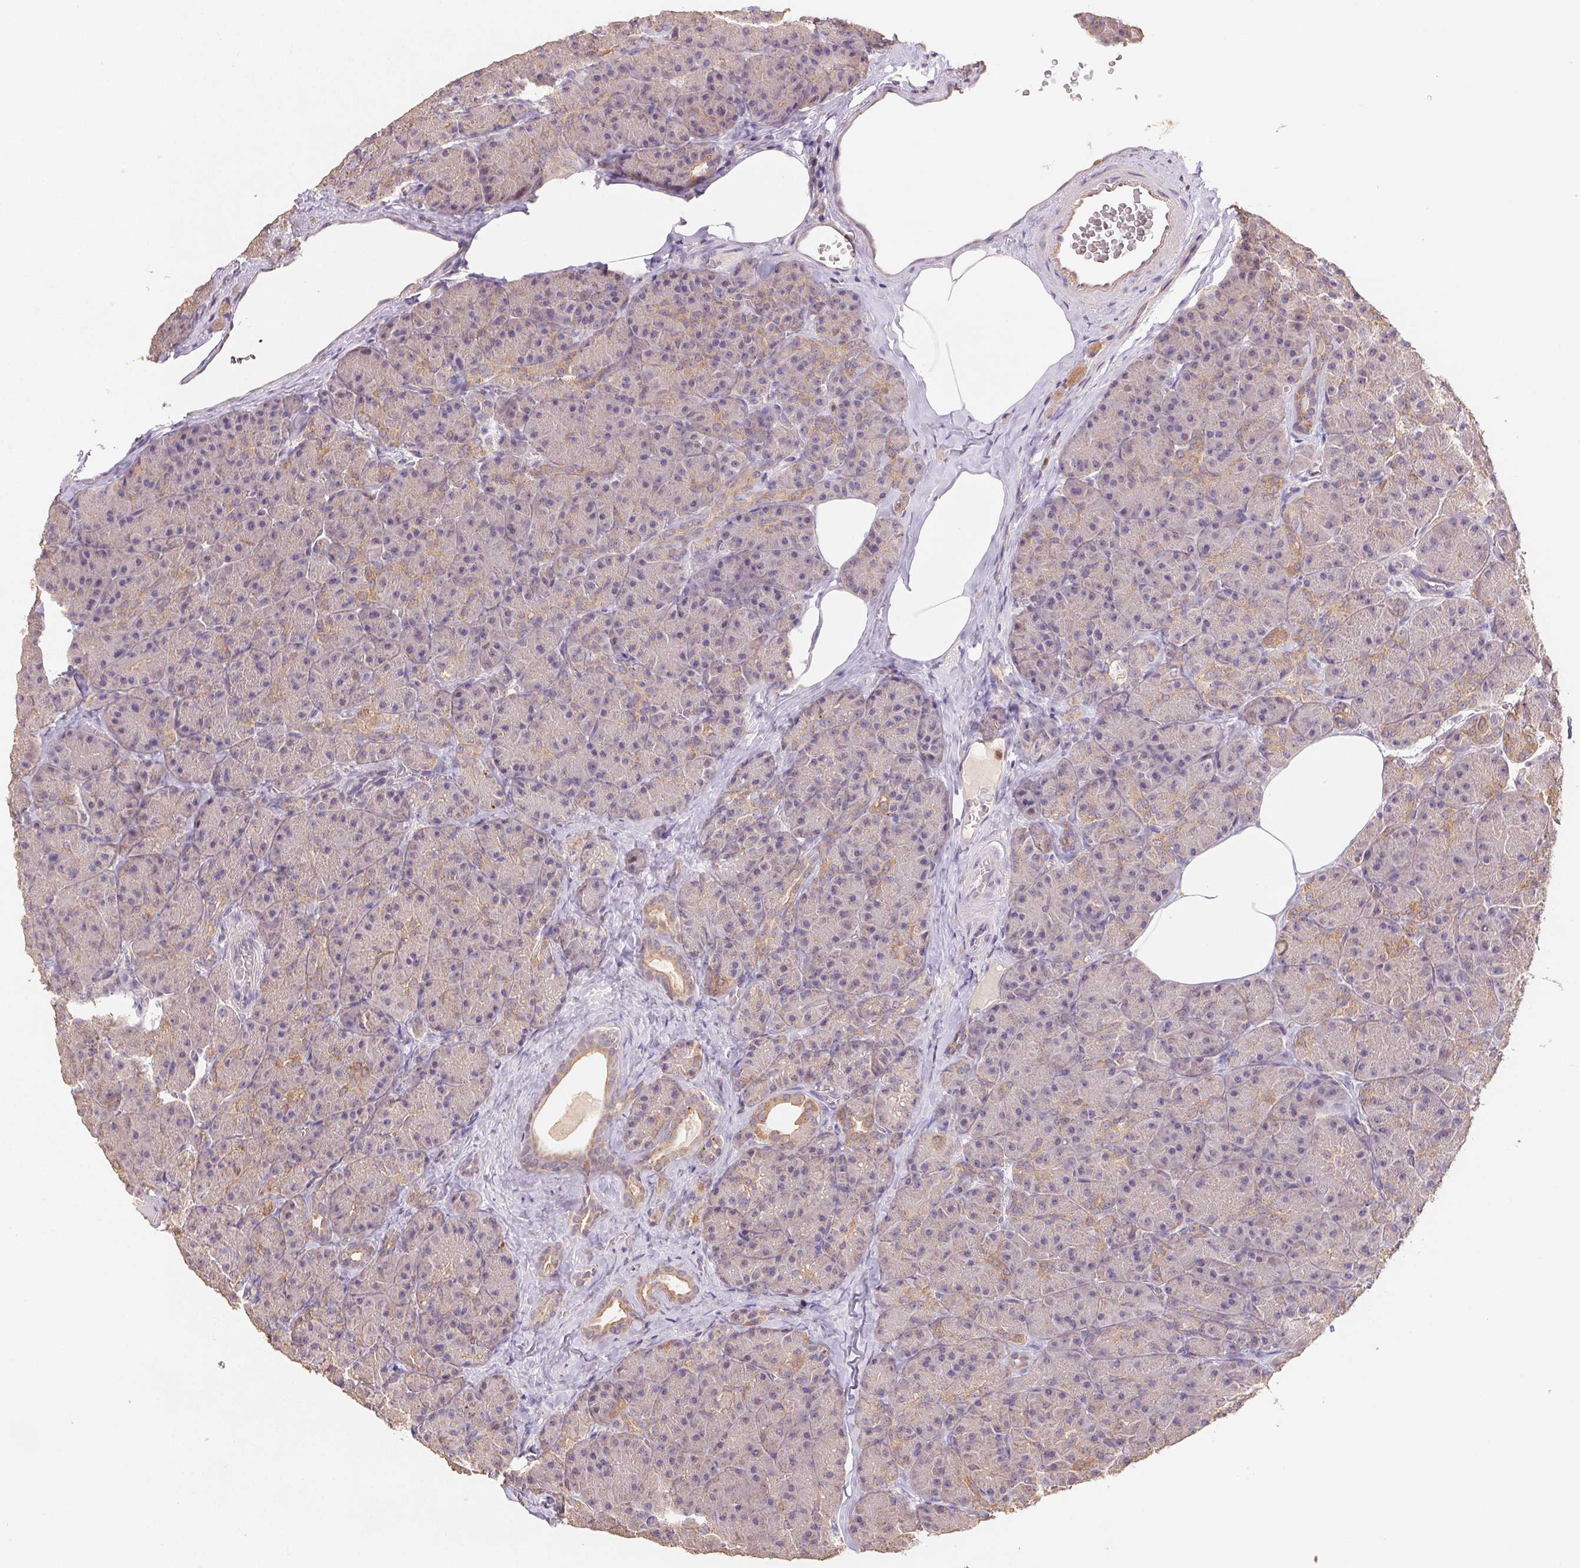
{"staining": {"intensity": "weak", "quantity": "<25%", "location": "cytoplasmic/membranous"}, "tissue": "pancreas", "cell_type": "Exocrine glandular cells", "image_type": "normal", "snomed": [{"axis": "morphology", "description": "Normal tissue, NOS"}, {"axis": "topography", "description": "Pancreas"}], "caption": "Photomicrograph shows no significant protein staining in exocrine glandular cells of benign pancreas. Brightfield microscopy of immunohistochemistry (IHC) stained with DAB (3,3'-diaminobenzidine) (brown) and hematoxylin (blue), captured at high magnification.", "gene": "RAB11A", "patient": {"sex": "male", "age": 57}}